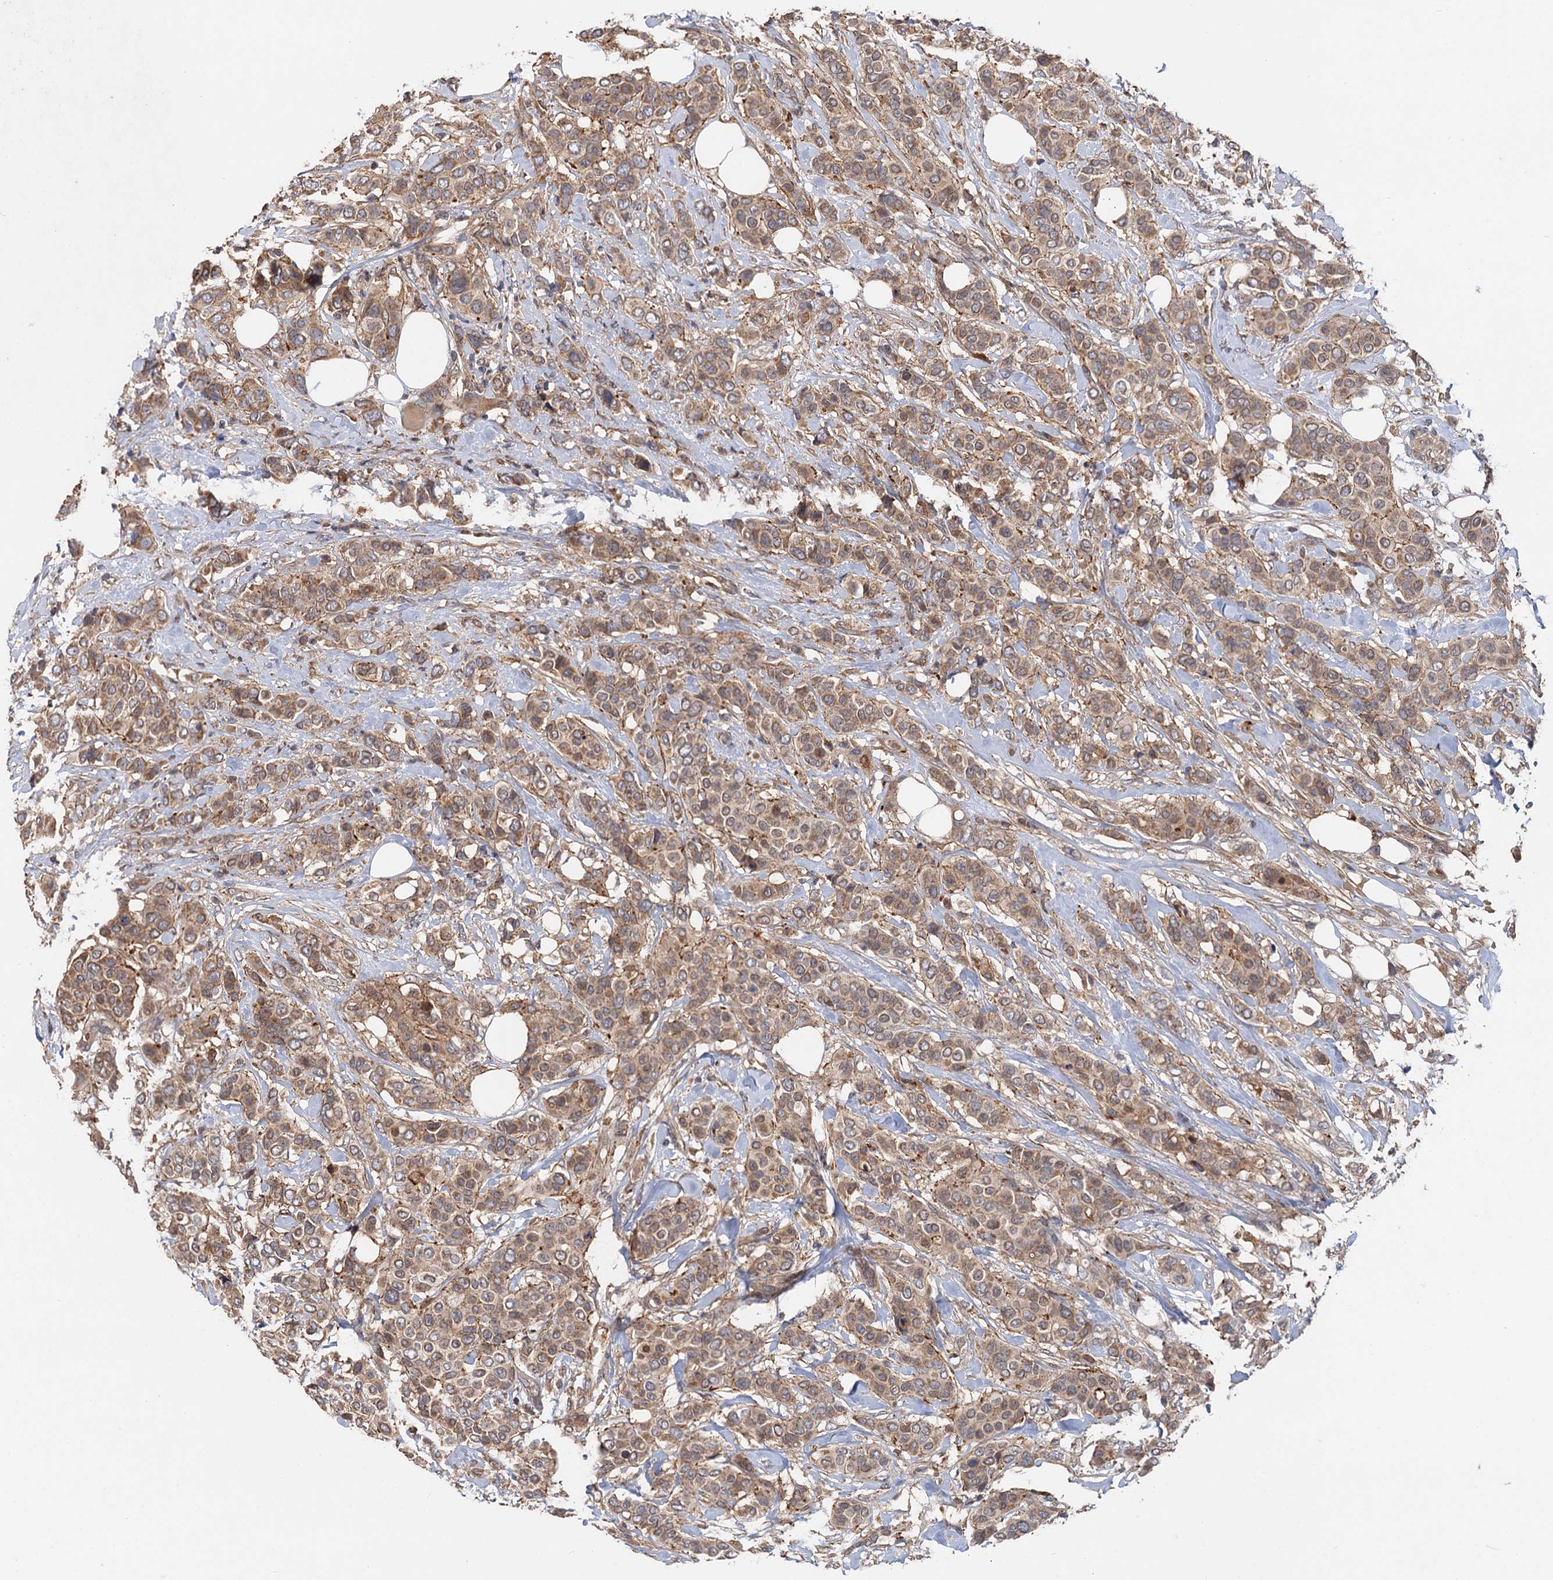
{"staining": {"intensity": "moderate", "quantity": ">75%", "location": "cytoplasmic/membranous"}, "tissue": "breast cancer", "cell_type": "Tumor cells", "image_type": "cancer", "snomed": [{"axis": "morphology", "description": "Lobular carcinoma"}, {"axis": "topography", "description": "Breast"}], "caption": "Lobular carcinoma (breast) stained with a protein marker displays moderate staining in tumor cells.", "gene": "SNX32", "patient": {"sex": "female", "age": 51}}